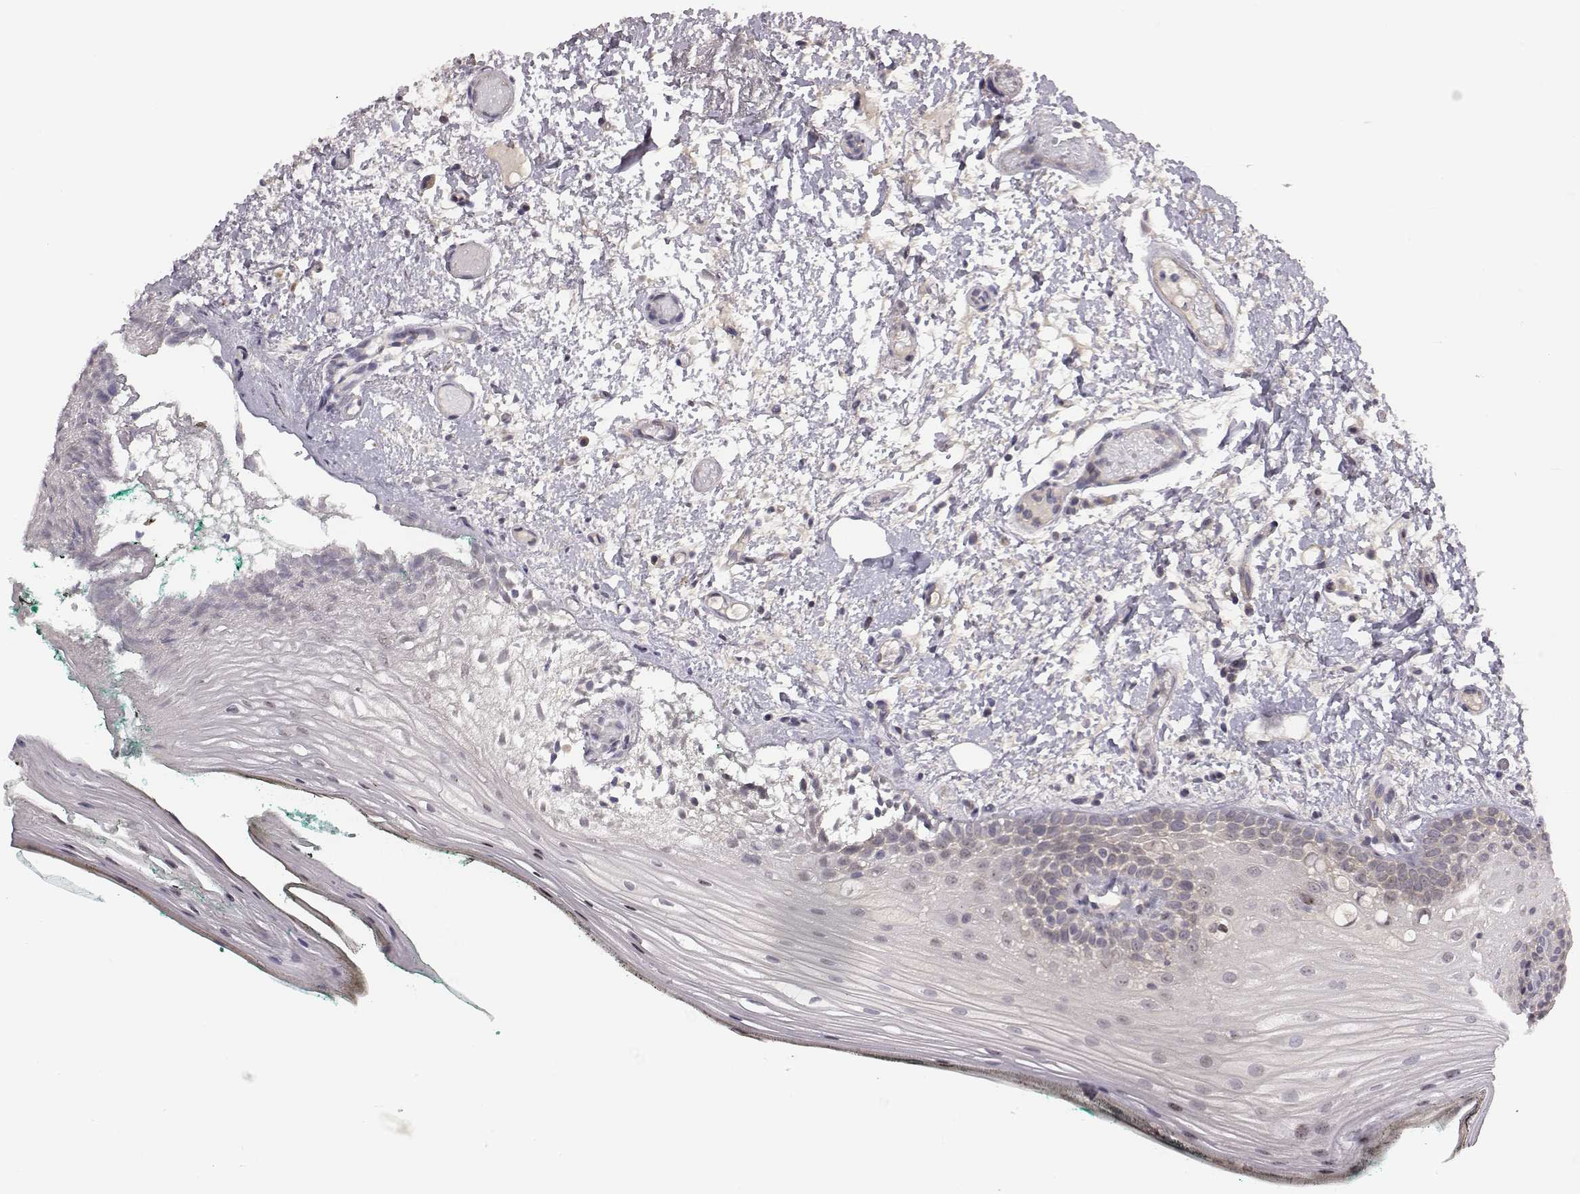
{"staining": {"intensity": "negative", "quantity": "none", "location": "none"}, "tissue": "oral mucosa", "cell_type": "Squamous epithelial cells", "image_type": "normal", "snomed": [{"axis": "morphology", "description": "Normal tissue, NOS"}, {"axis": "topography", "description": "Oral tissue"}], "caption": "Human oral mucosa stained for a protein using IHC exhibits no staining in squamous epithelial cells.", "gene": "SMURF2", "patient": {"sex": "female", "age": 83}}